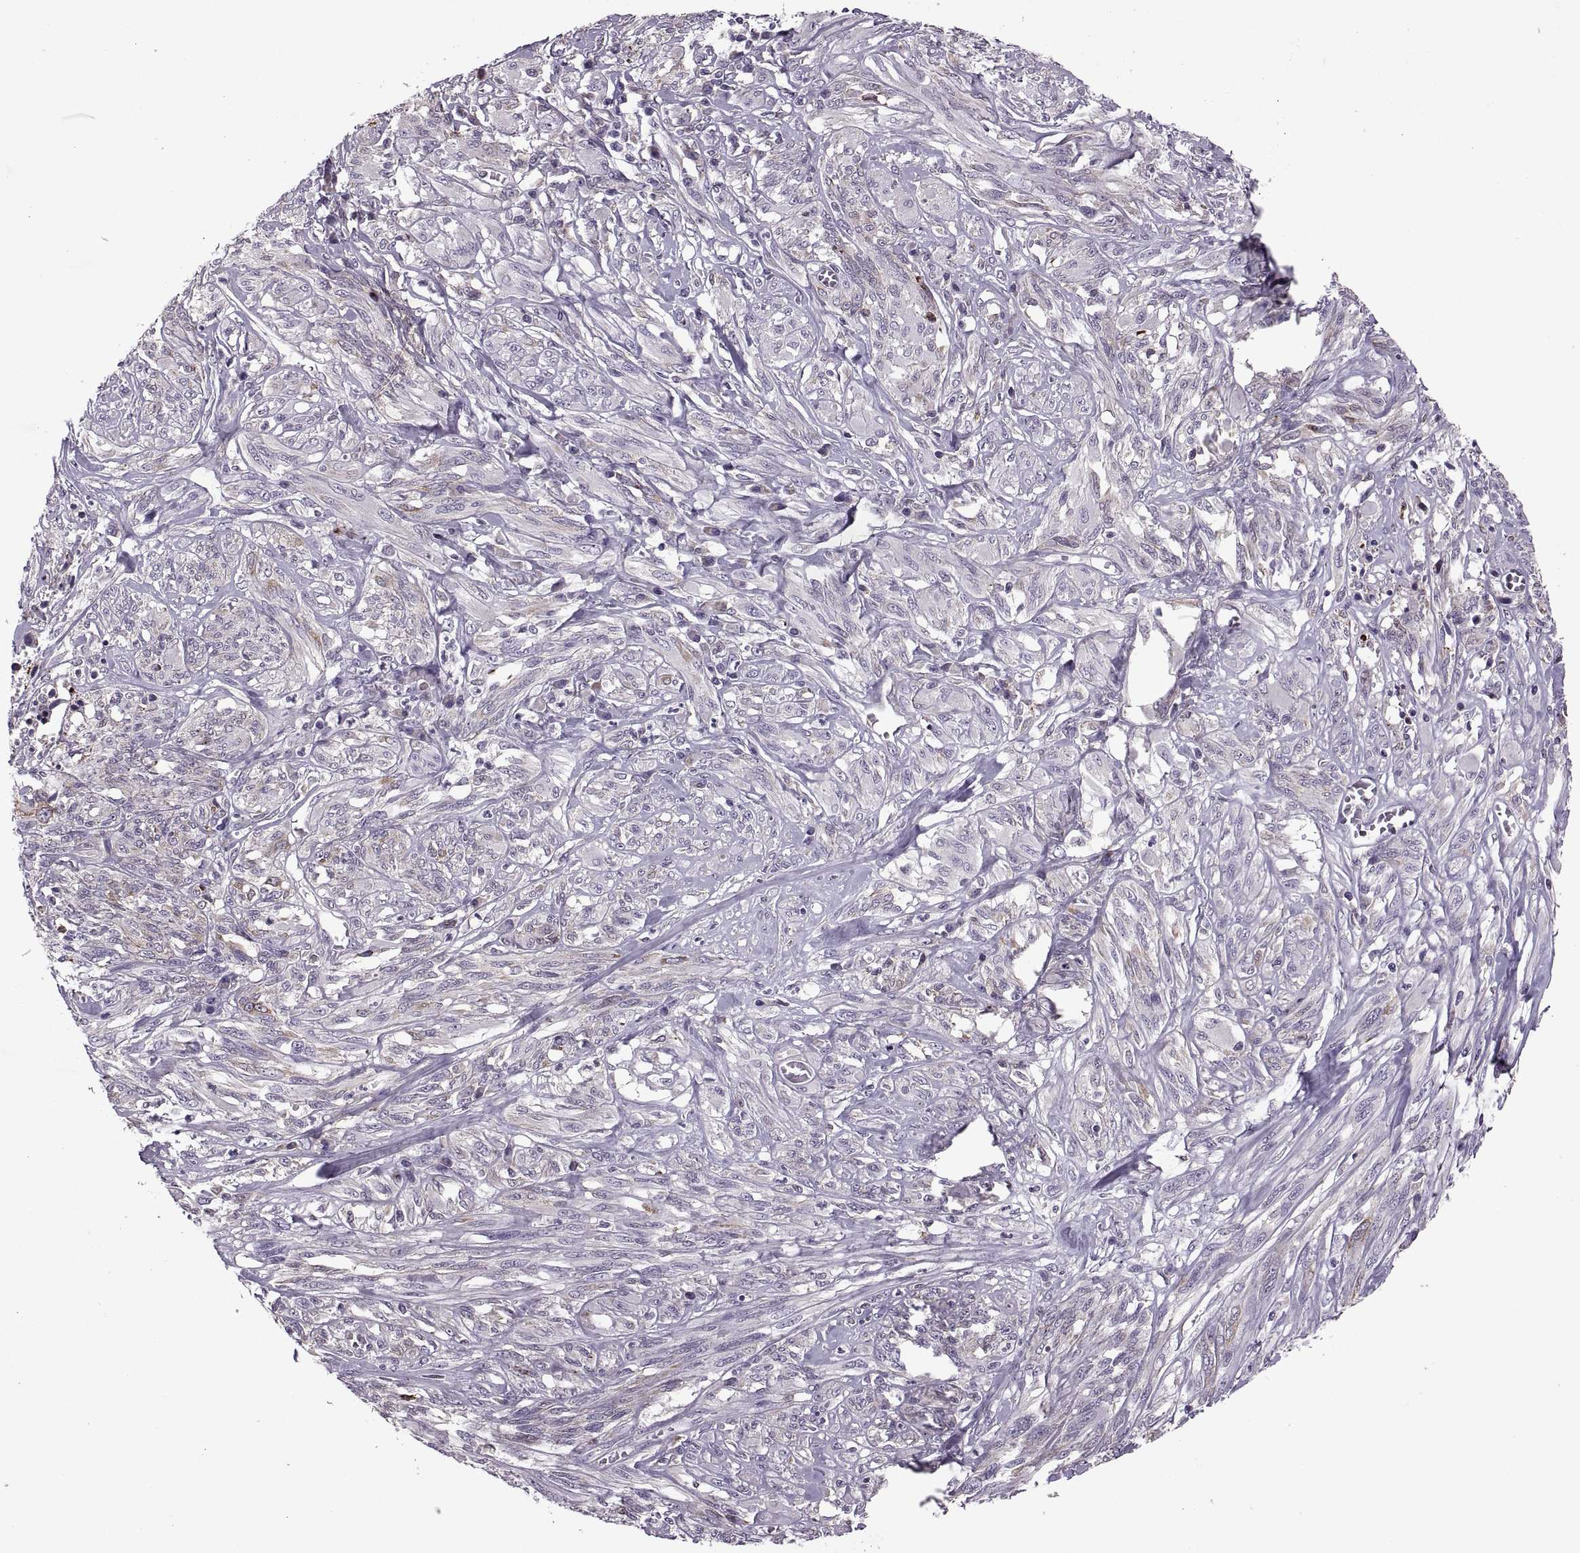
{"staining": {"intensity": "negative", "quantity": "none", "location": "none"}, "tissue": "melanoma", "cell_type": "Tumor cells", "image_type": "cancer", "snomed": [{"axis": "morphology", "description": "Malignant melanoma, NOS"}, {"axis": "topography", "description": "Skin"}], "caption": "Tumor cells show no significant staining in melanoma. (Stains: DAB IHC with hematoxylin counter stain, Microscopy: brightfield microscopy at high magnification).", "gene": "LETM2", "patient": {"sex": "female", "age": 91}}